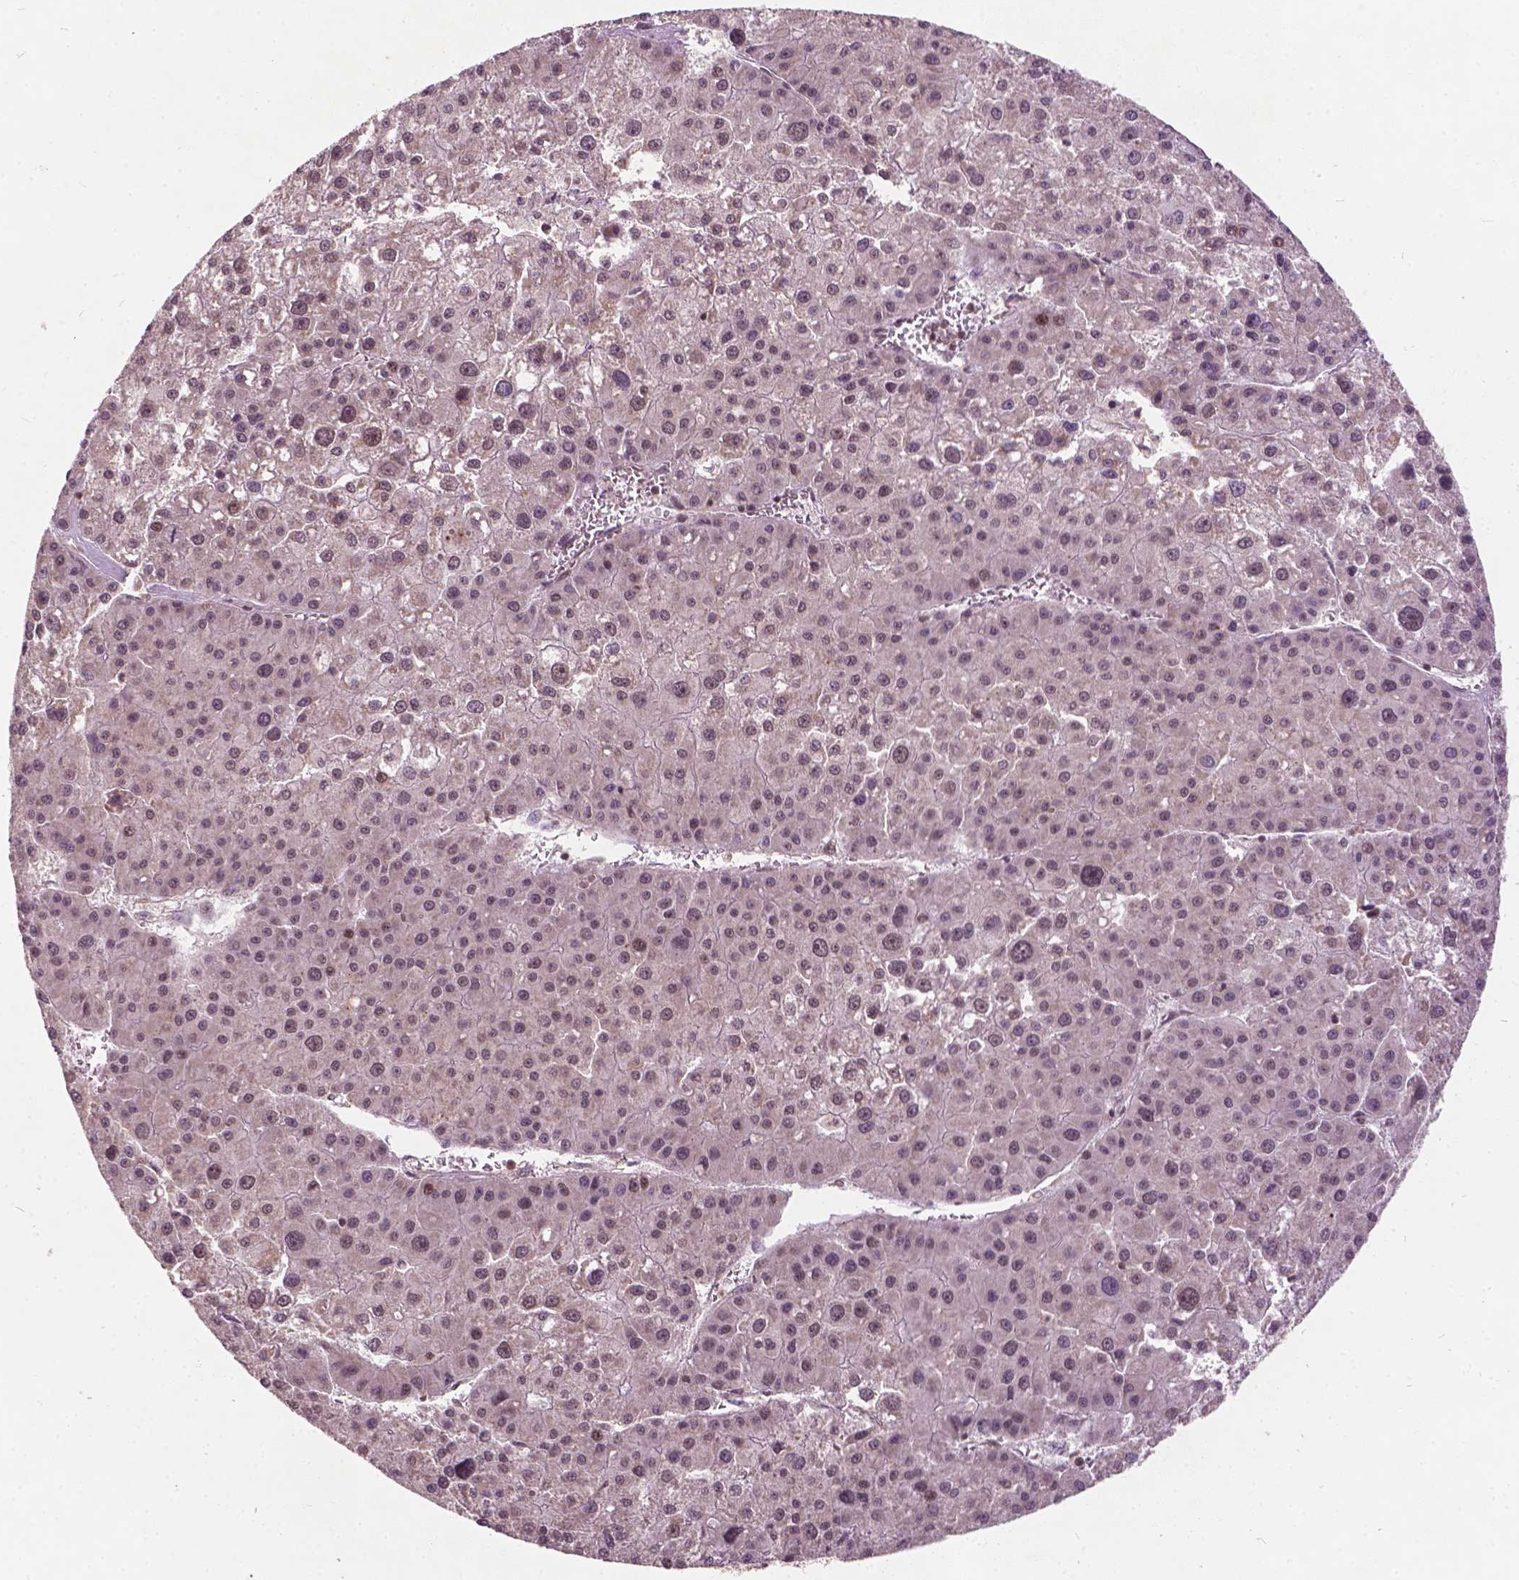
{"staining": {"intensity": "moderate", "quantity": "25%-75%", "location": "nuclear"}, "tissue": "liver cancer", "cell_type": "Tumor cells", "image_type": "cancer", "snomed": [{"axis": "morphology", "description": "Carcinoma, Hepatocellular, NOS"}, {"axis": "topography", "description": "Liver"}], "caption": "Immunohistochemistry (IHC) micrograph of human liver hepatocellular carcinoma stained for a protein (brown), which displays medium levels of moderate nuclear staining in about 25%-75% of tumor cells.", "gene": "GPS2", "patient": {"sex": "male", "age": 73}}